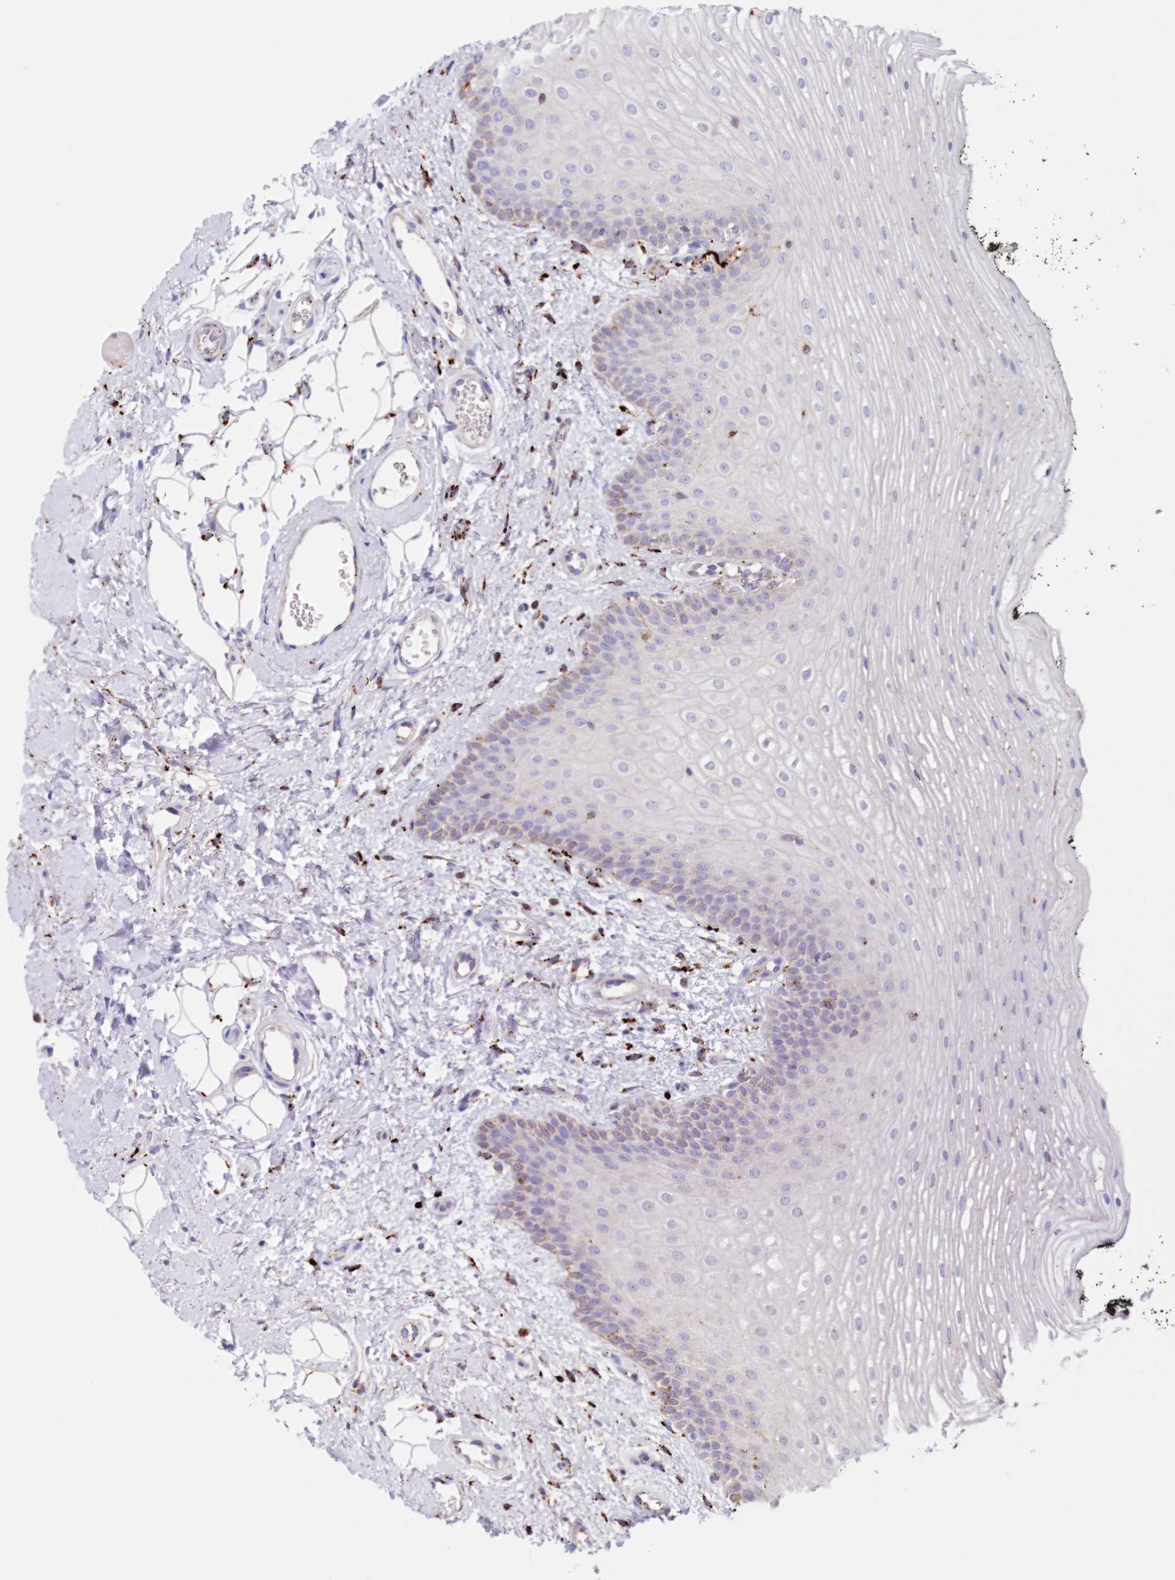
{"staining": {"intensity": "moderate", "quantity": "<25%", "location": "cytoplasmic/membranous"}, "tissue": "oral mucosa", "cell_type": "Squamous epithelial cells", "image_type": "normal", "snomed": [{"axis": "morphology", "description": "No evidence of malignacy"}, {"axis": "topography", "description": "Oral tissue"}, {"axis": "topography", "description": "Head-Neck"}], "caption": "Protein staining by immunohistochemistry shows moderate cytoplasmic/membranous positivity in approximately <25% of squamous epithelial cells in normal oral mucosa.", "gene": "TPP1", "patient": {"sex": "male", "age": 68}}